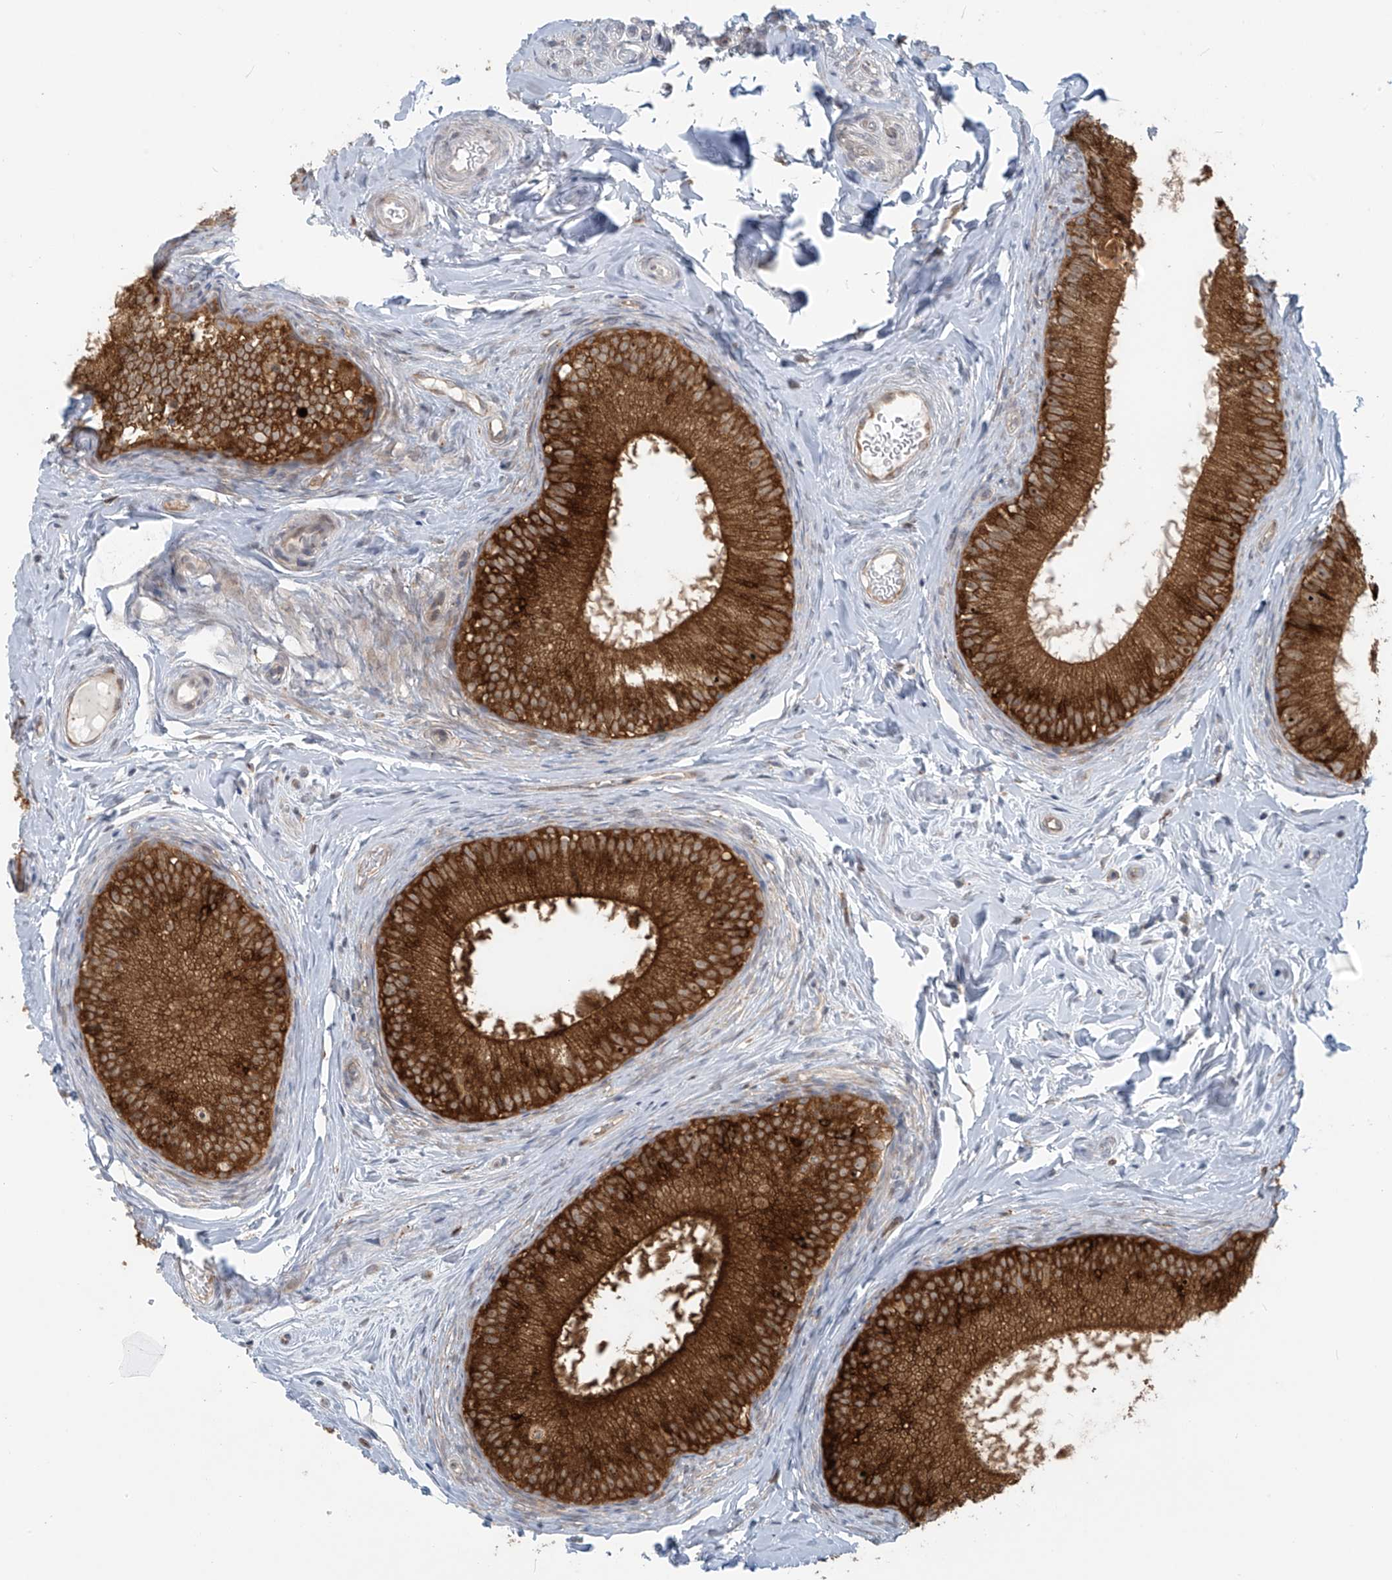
{"staining": {"intensity": "strong", "quantity": ">75%", "location": "cytoplasmic/membranous"}, "tissue": "epididymis", "cell_type": "Glandular cells", "image_type": "normal", "snomed": [{"axis": "morphology", "description": "Normal tissue, NOS"}, {"axis": "topography", "description": "Epididymis"}], "caption": "IHC micrograph of benign epididymis stained for a protein (brown), which shows high levels of strong cytoplasmic/membranous expression in approximately >75% of glandular cells.", "gene": "KATNIP", "patient": {"sex": "male", "age": 34}}